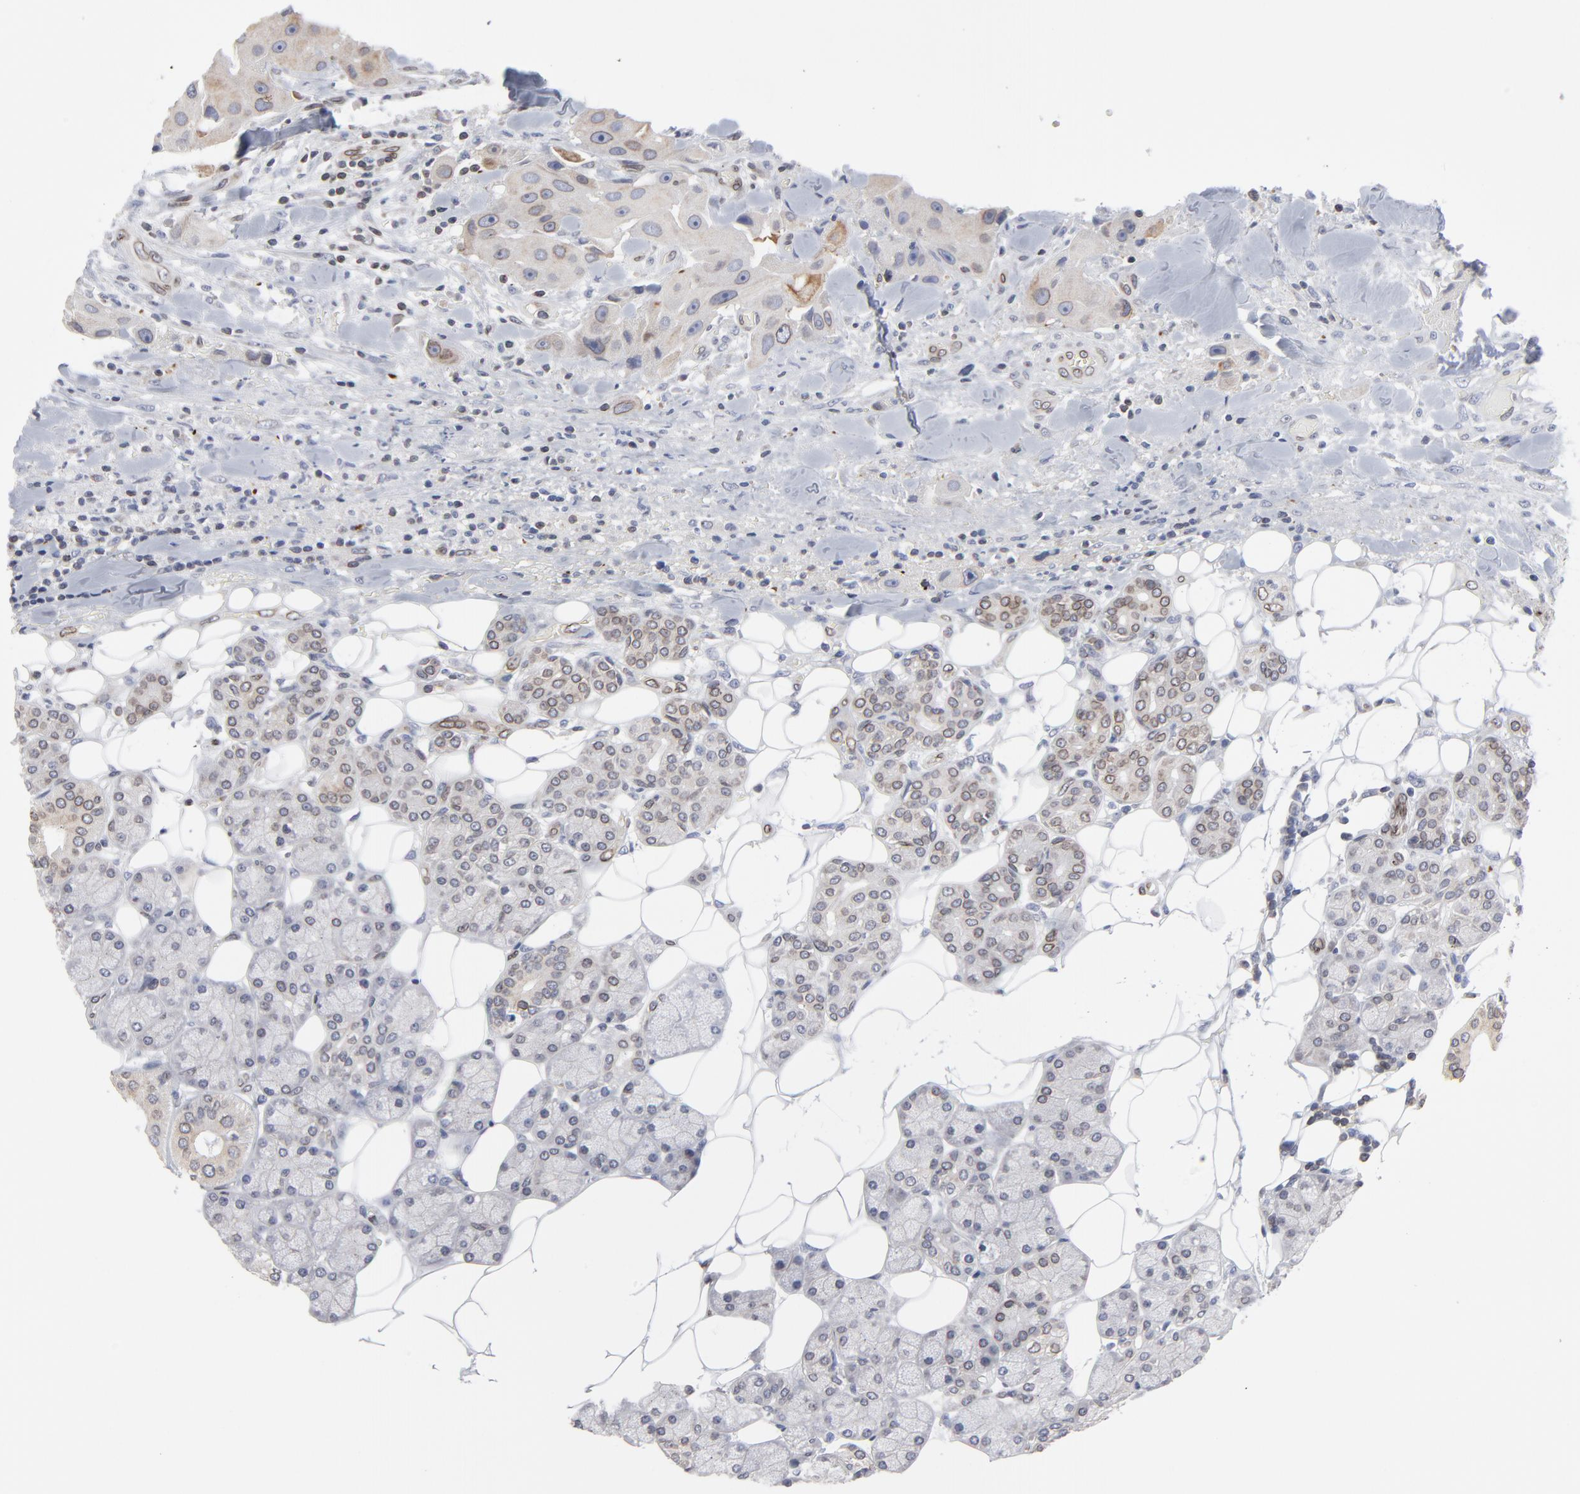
{"staining": {"intensity": "moderate", "quantity": "<25%", "location": "cytoplasmic/membranous,nuclear"}, "tissue": "head and neck cancer", "cell_type": "Tumor cells", "image_type": "cancer", "snomed": [{"axis": "morphology", "description": "Normal tissue, NOS"}, {"axis": "morphology", "description": "Adenocarcinoma, NOS"}, {"axis": "topography", "description": "Salivary gland"}, {"axis": "topography", "description": "Head-Neck"}], "caption": "The micrograph shows immunohistochemical staining of head and neck adenocarcinoma. There is moderate cytoplasmic/membranous and nuclear expression is seen in about <25% of tumor cells.", "gene": "SYNE2", "patient": {"sex": "male", "age": 80}}